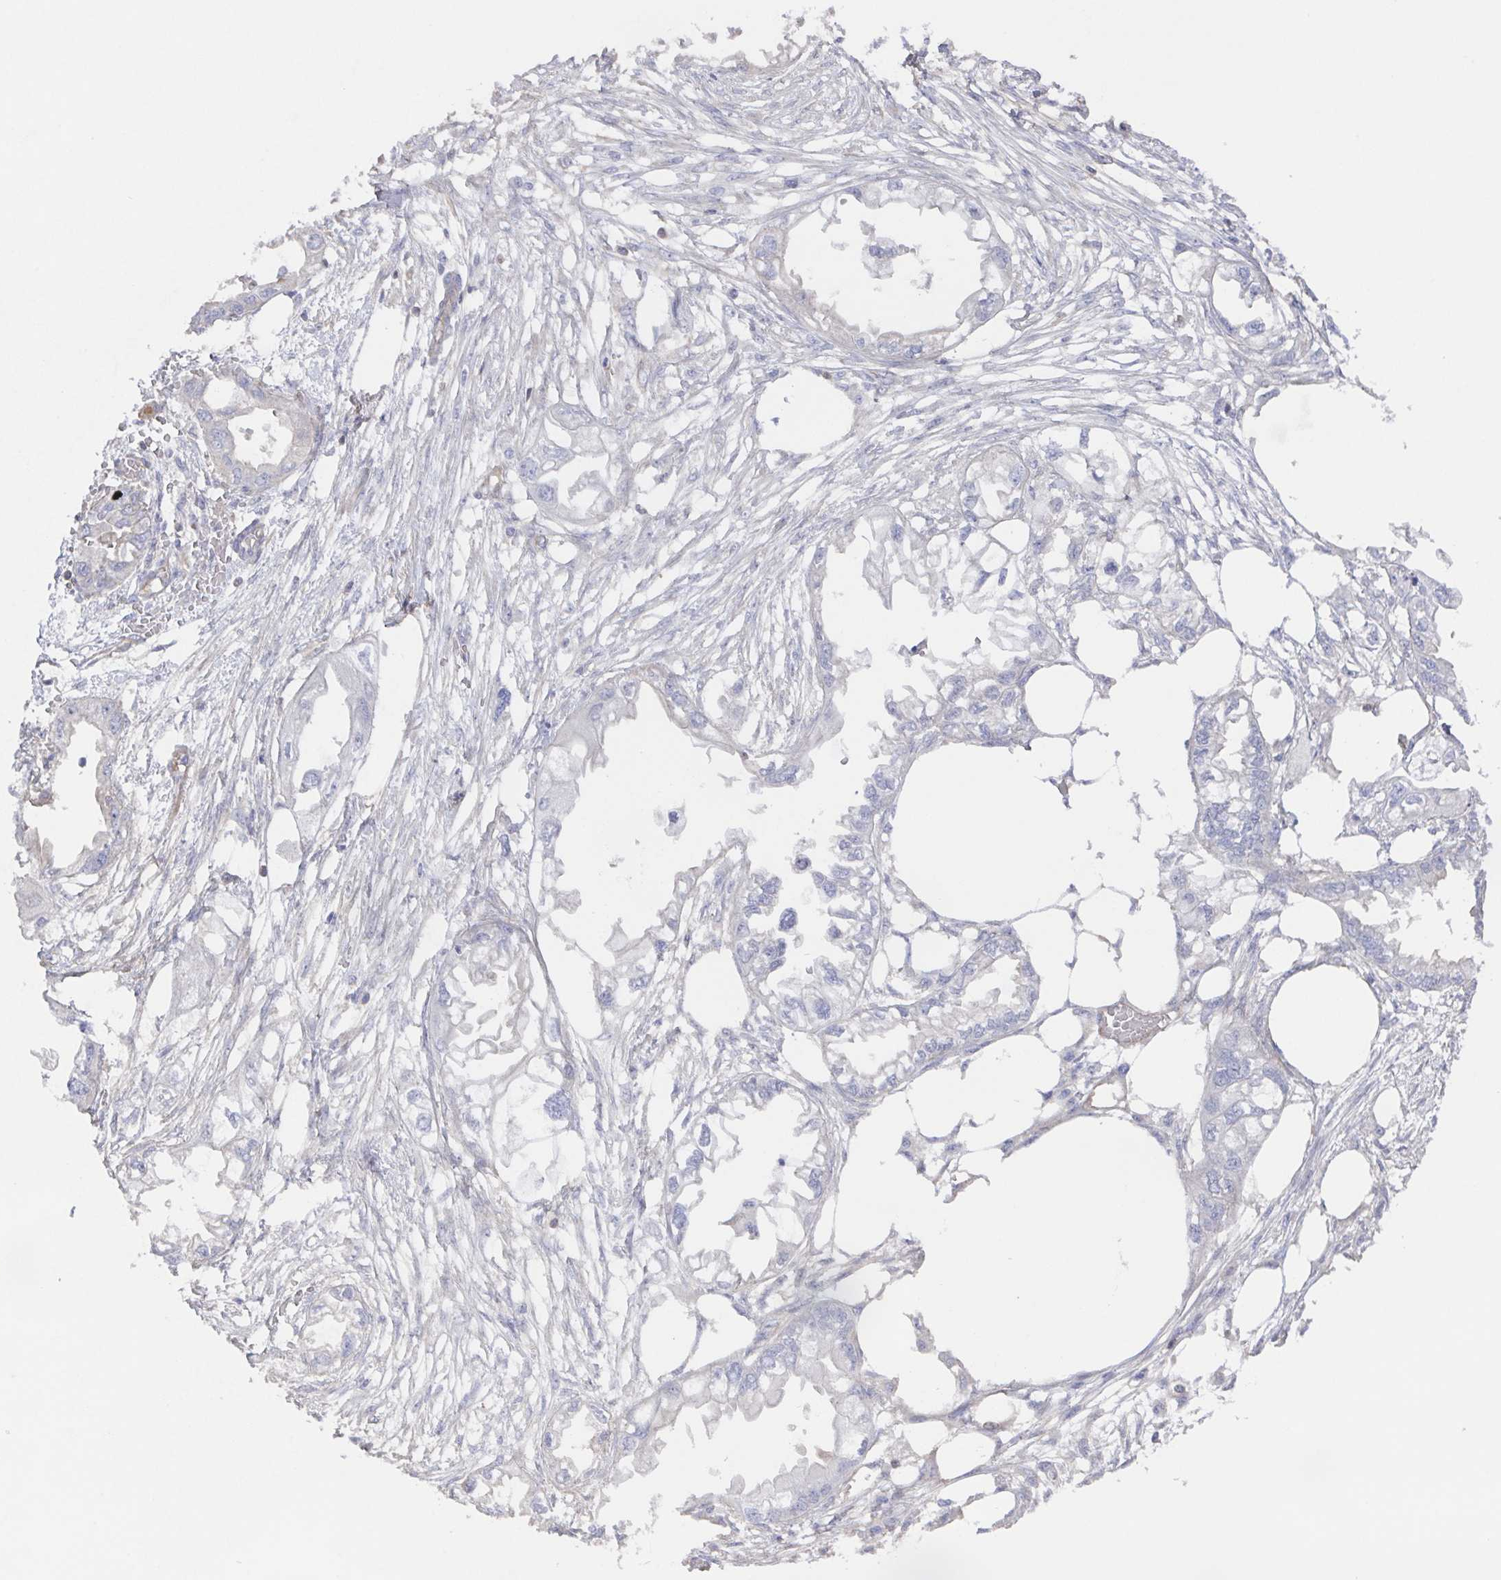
{"staining": {"intensity": "negative", "quantity": "none", "location": "none"}, "tissue": "endometrial cancer", "cell_type": "Tumor cells", "image_type": "cancer", "snomed": [{"axis": "morphology", "description": "Adenocarcinoma, NOS"}, {"axis": "morphology", "description": "Adenocarcinoma, metastatic, NOS"}, {"axis": "topography", "description": "Adipose tissue"}, {"axis": "topography", "description": "Endometrium"}], "caption": "Human endometrial cancer stained for a protein using IHC exhibits no expression in tumor cells.", "gene": "AGFG2", "patient": {"sex": "female", "age": 67}}